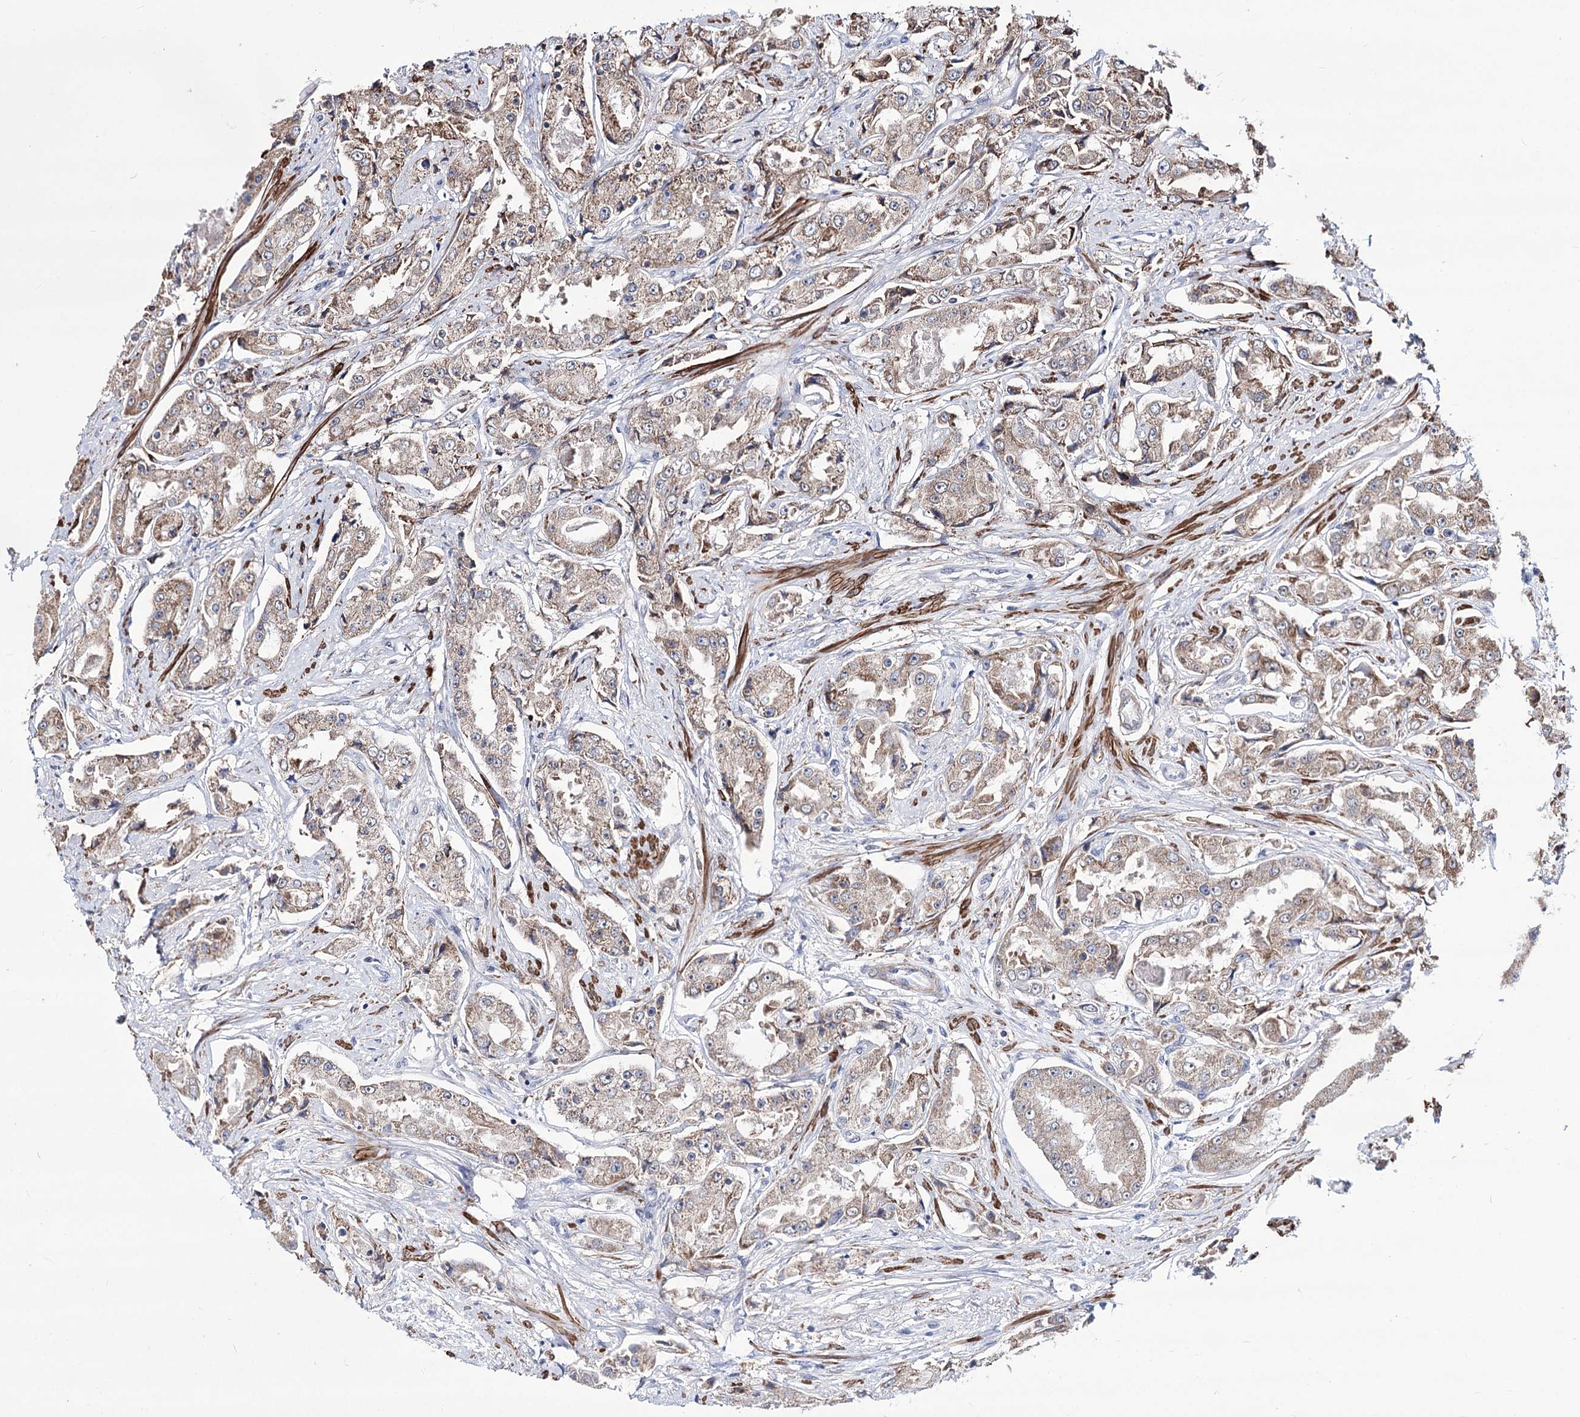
{"staining": {"intensity": "weak", "quantity": ">75%", "location": "cytoplasmic/membranous"}, "tissue": "prostate cancer", "cell_type": "Tumor cells", "image_type": "cancer", "snomed": [{"axis": "morphology", "description": "Adenocarcinoma, High grade"}, {"axis": "topography", "description": "Prostate"}], "caption": "An image showing weak cytoplasmic/membranous staining in approximately >75% of tumor cells in prostate cancer (high-grade adenocarcinoma), as visualized by brown immunohistochemical staining.", "gene": "PPRC1", "patient": {"sex": "male", "age": 73}}